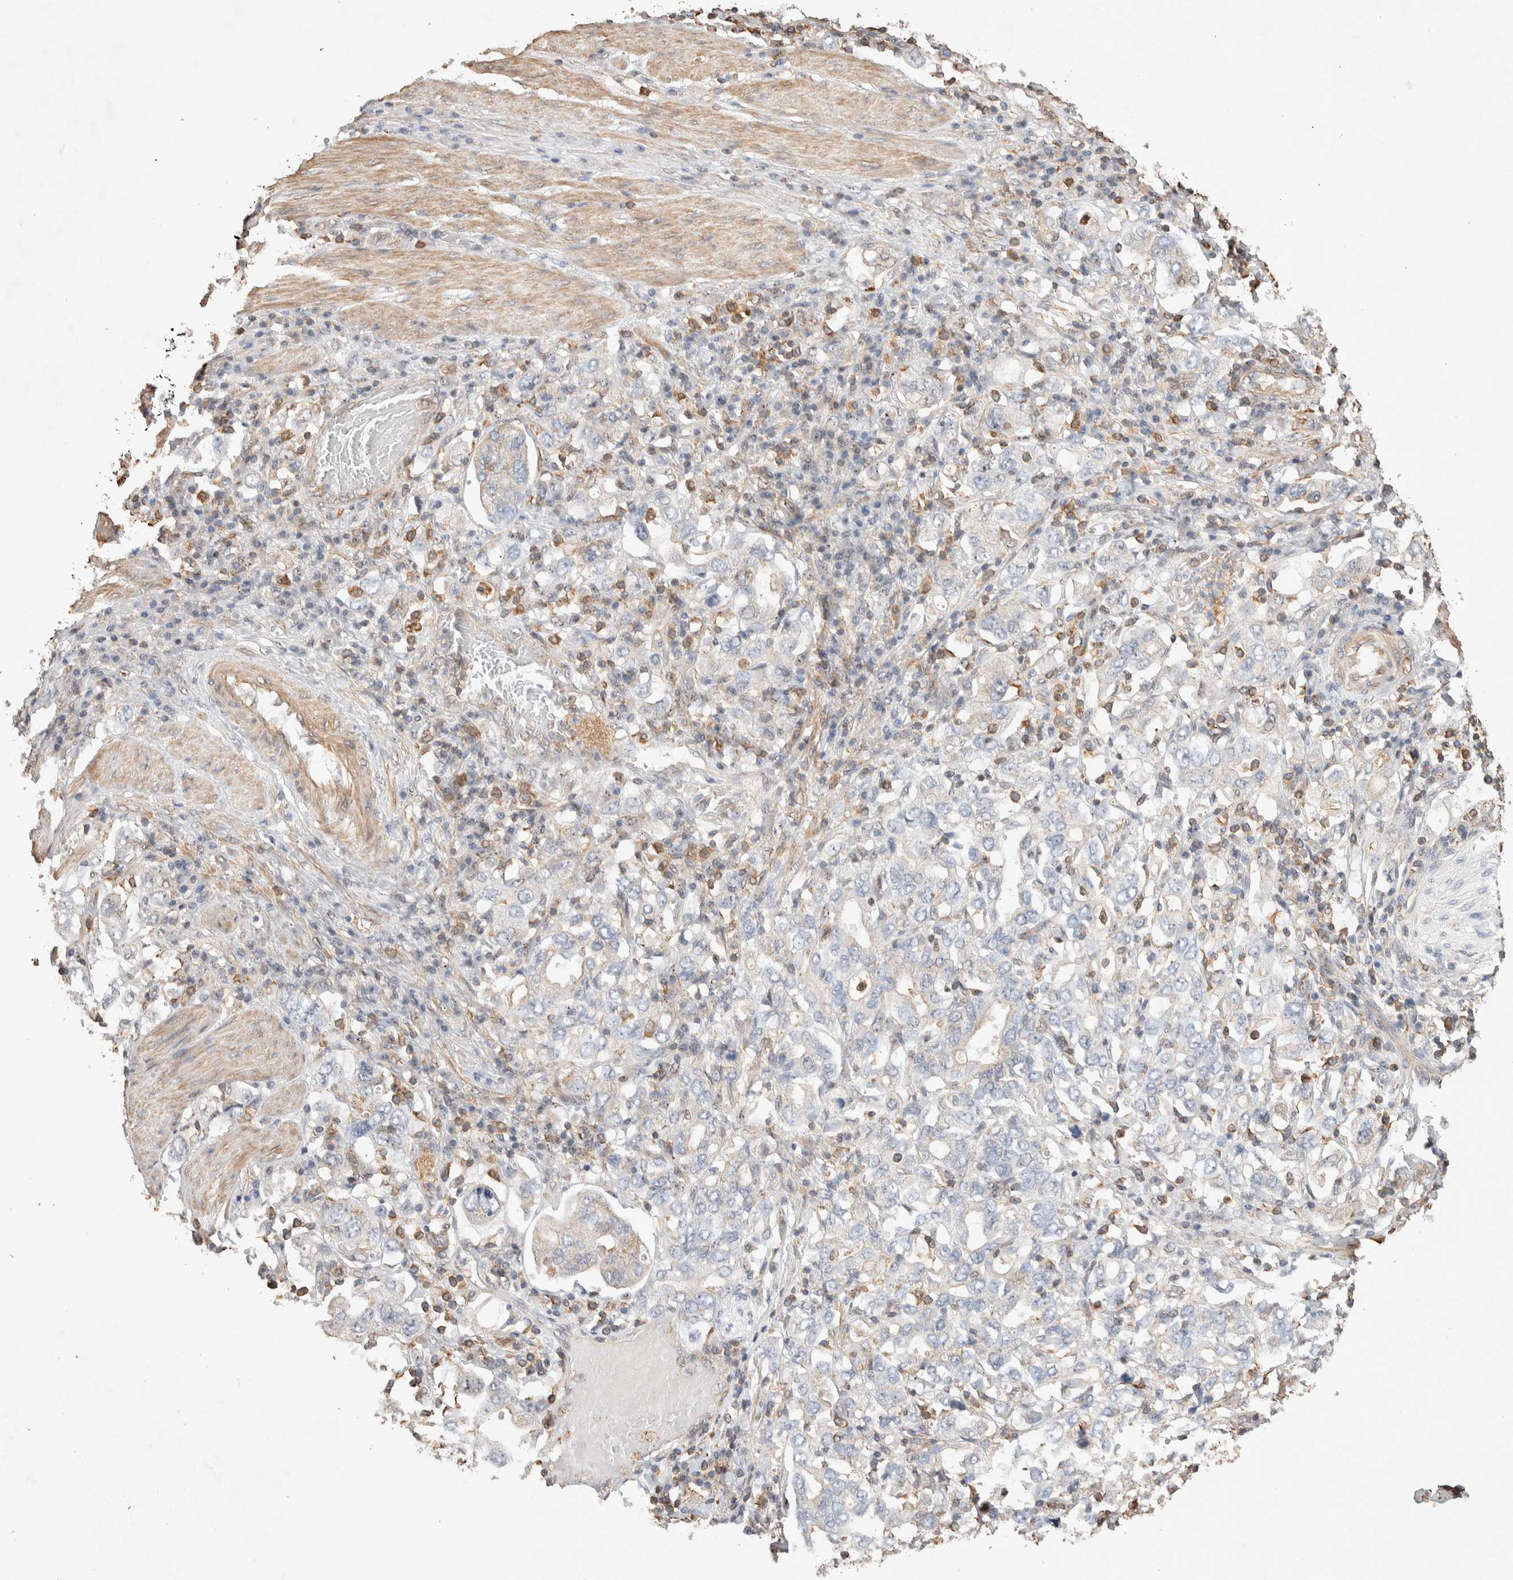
{"staining": {"intensity": "negative", "quantity": "none", "location": "none"}, "tissue": "stomach cancer", "cell_type": "Tumor cells", "image_type": "cancer", "snomed": [{"axis": "morphology", "description": "Adenocarcinoma, NOS"}, {"axis": "topography", "description": "Stomach, upper"}], "caption": "IHC histopathology image of neoplastic tissue: human adenocarcinoma (stomach) stained with DAB (3,3'-diaminobenzidine) reveals no significant protein staining in tumor cells. (DAB IHC with hematoxylin counter stain).", "gene": "ZNF704", "patient": {"sex": "male", "age": 62}}